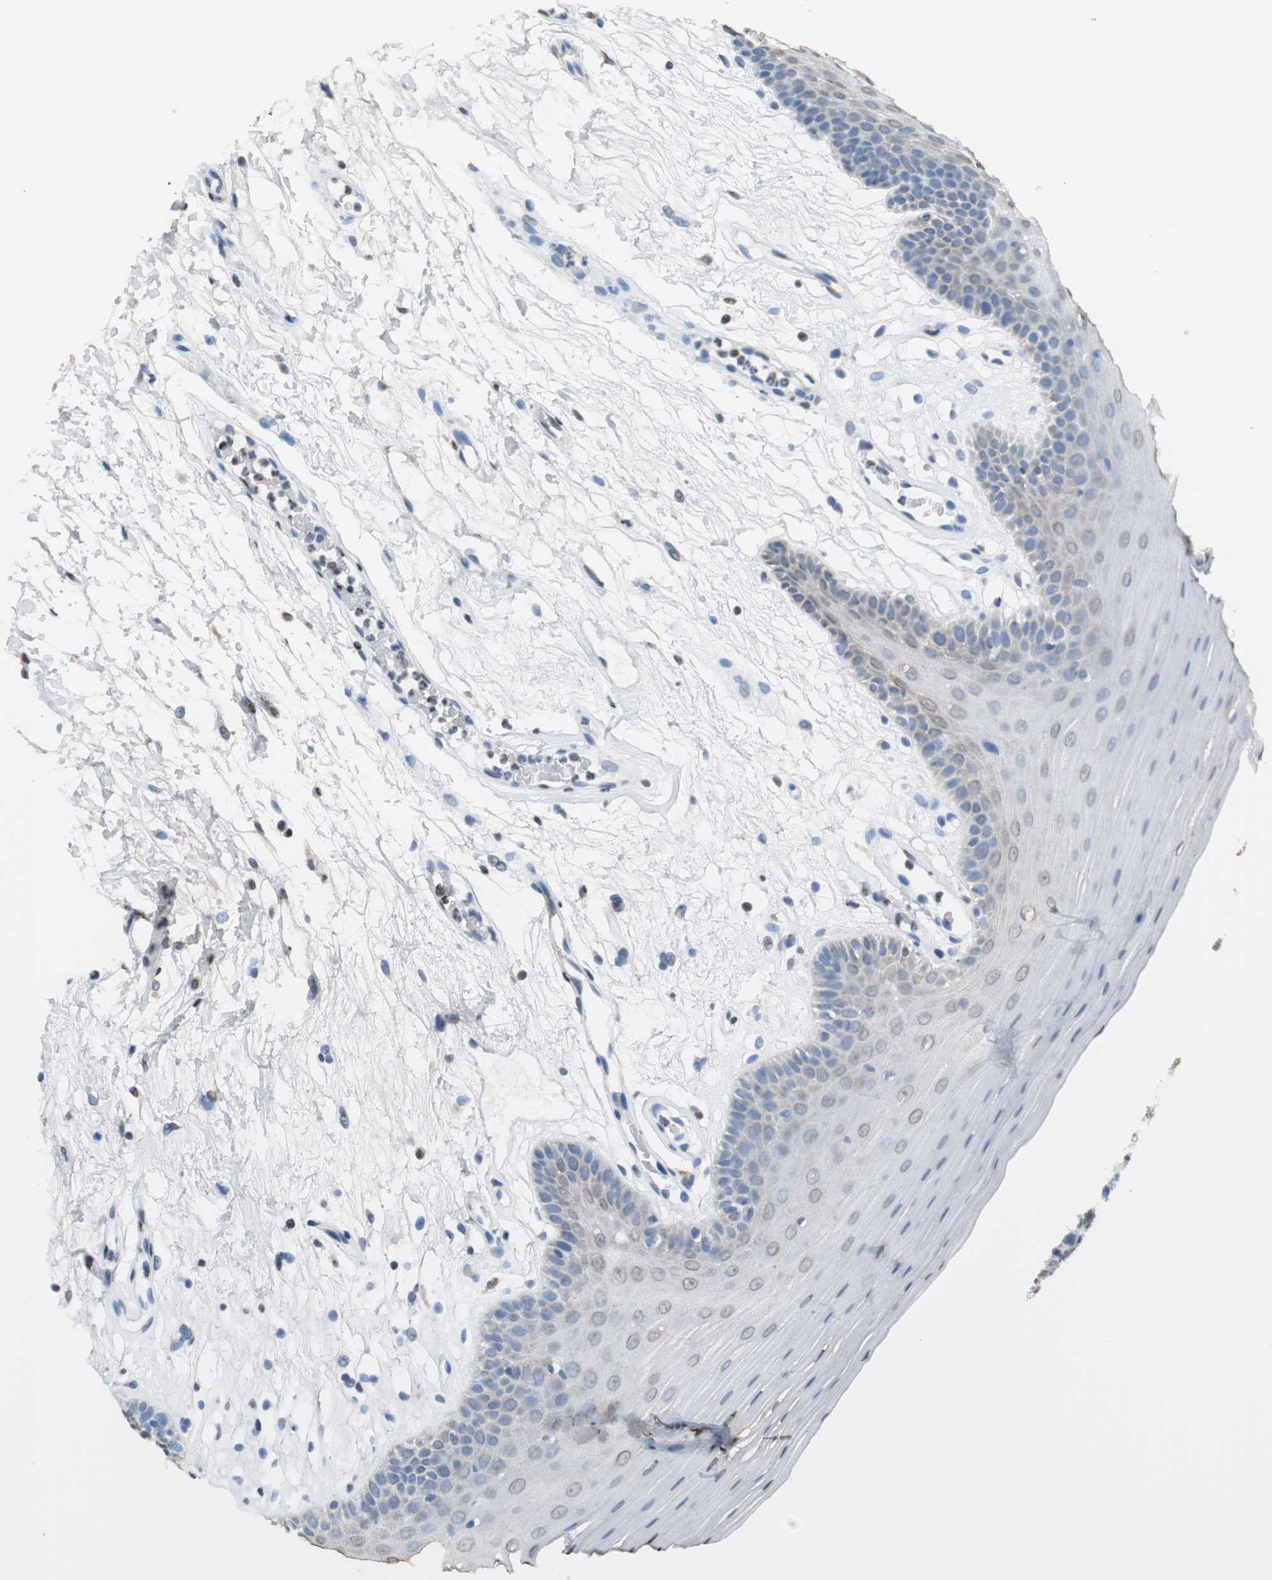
{"staining": {"intensity": "negative", "quantity": "none", "location": "none"}, "tissue": "oral mucosa", "cell_type": "Squamous epithelial cells", "image_type": "normal", "snomed": [{"axis": "morphology", "description": "Normal tissue, NOS"}, {"axis": "morphology", "description": "Squamous cell carcinoma, NOS"}, {"axis": "topography", "description": "Skeletal muscle"}, {"axis": "topography", "description": "Oral tissue"}, {"axis": "topography", "description": "Head-Neck"}], "caption": "Micrograph shows no significant protein staining in squamous epithelial cells of benign oral mucosa.", "gene": "HDAC1", "patient": {"sex": "male", "age": 71}}